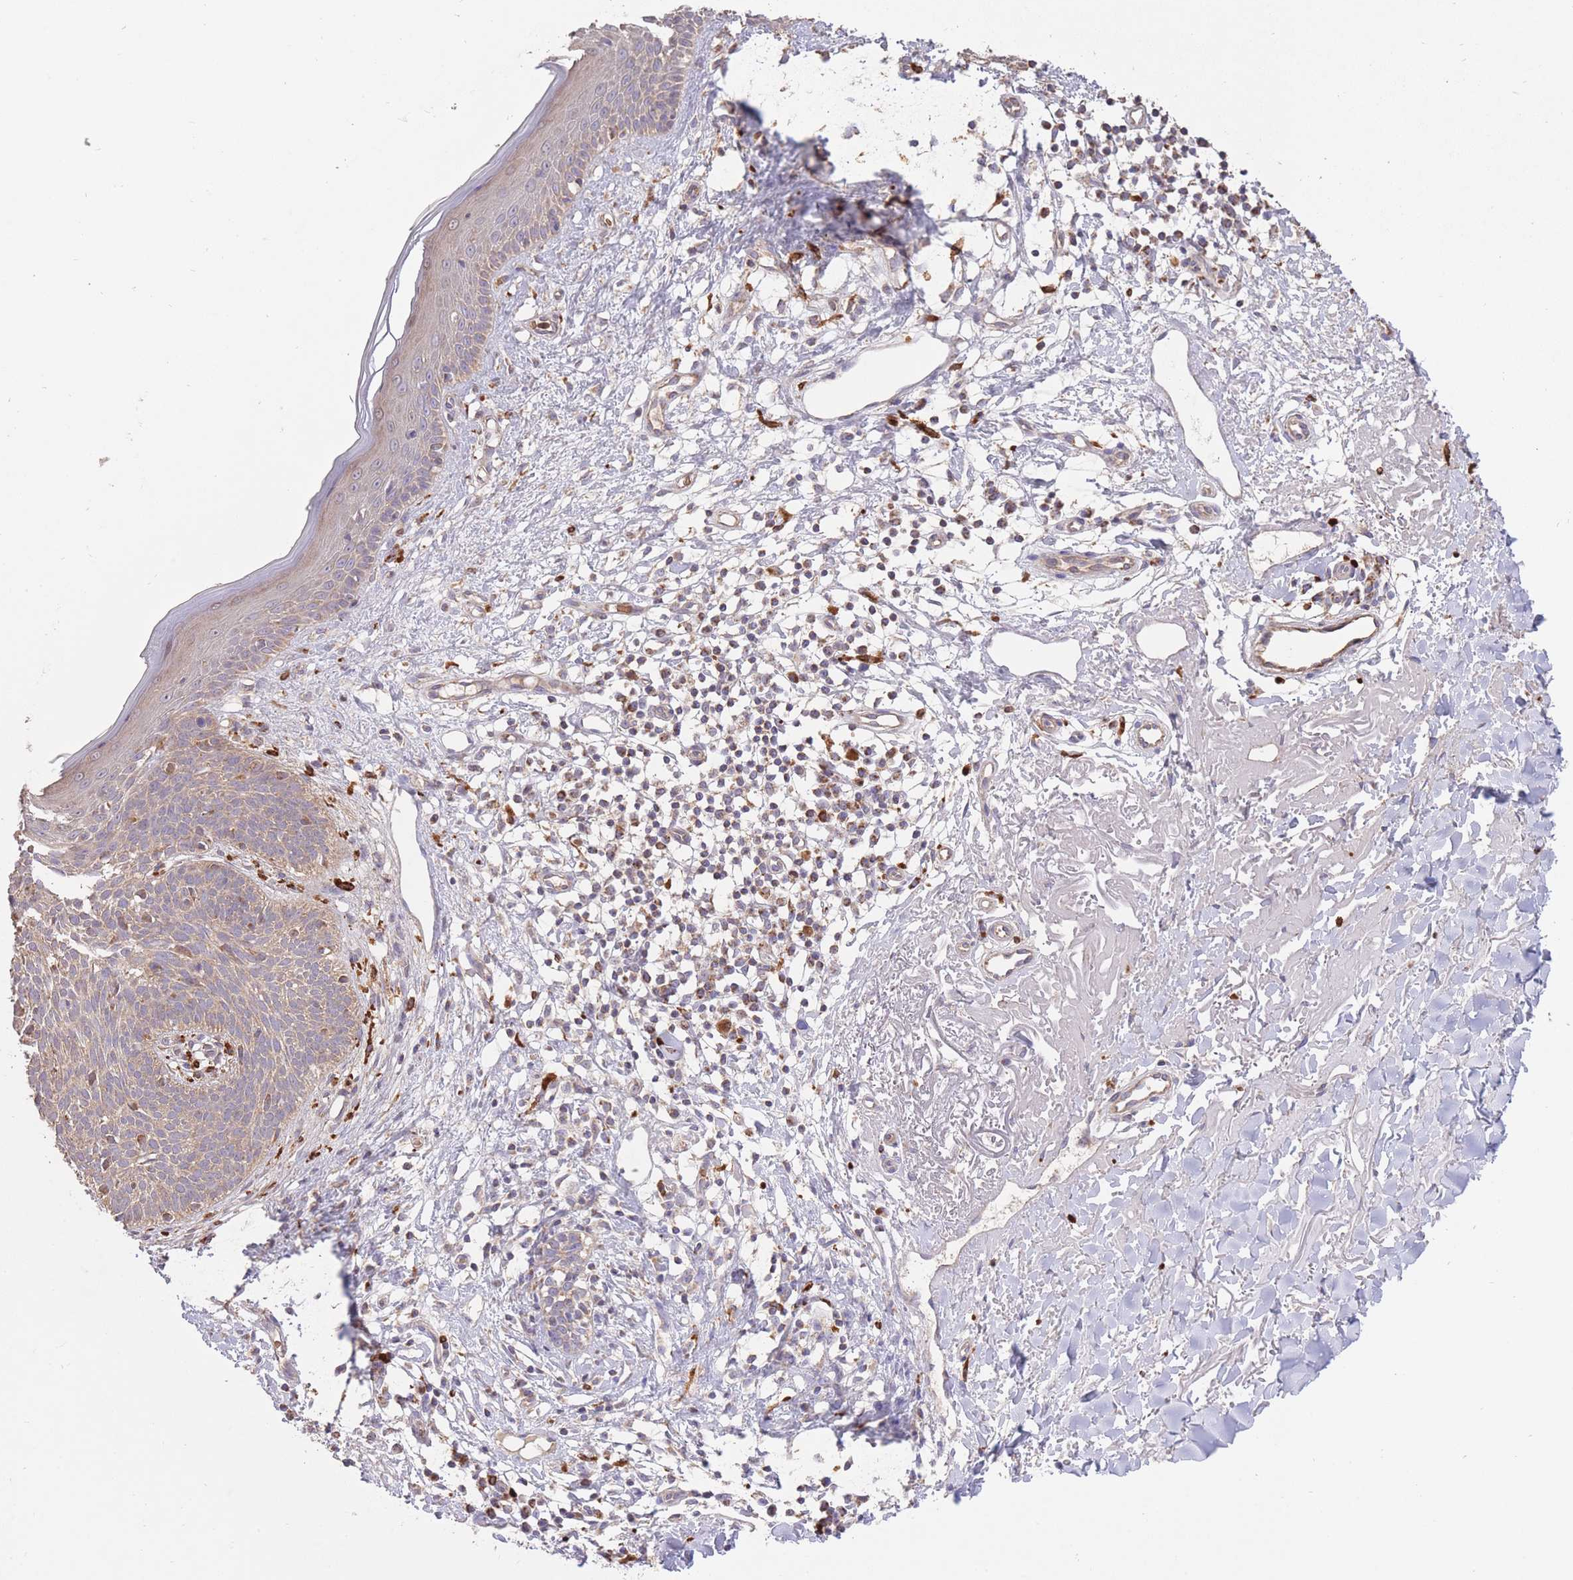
{"staining": {"intensity": "weak", "quantity": ">75%", "location": "cytoplasmic/membranous"}, "tissue": "skin cancer", "cell_type": "Tumor cells", "image_type": "cancer", "snomed": [{"axis": "morphology", "description": "Basal cell carcinoma"}, {"axis": "topography", "description": "Skin"}], "caption": "Immunohistochemical staining of skin cancer exhibits low levels of weak cytoplasmic/membranous staining in approximately >75% of tumor cells. (brown staining indicates protein expression, while blue staining denotes nuclei).", "gene": "PREP", "patient": {"sex": "male", "age": 84}}